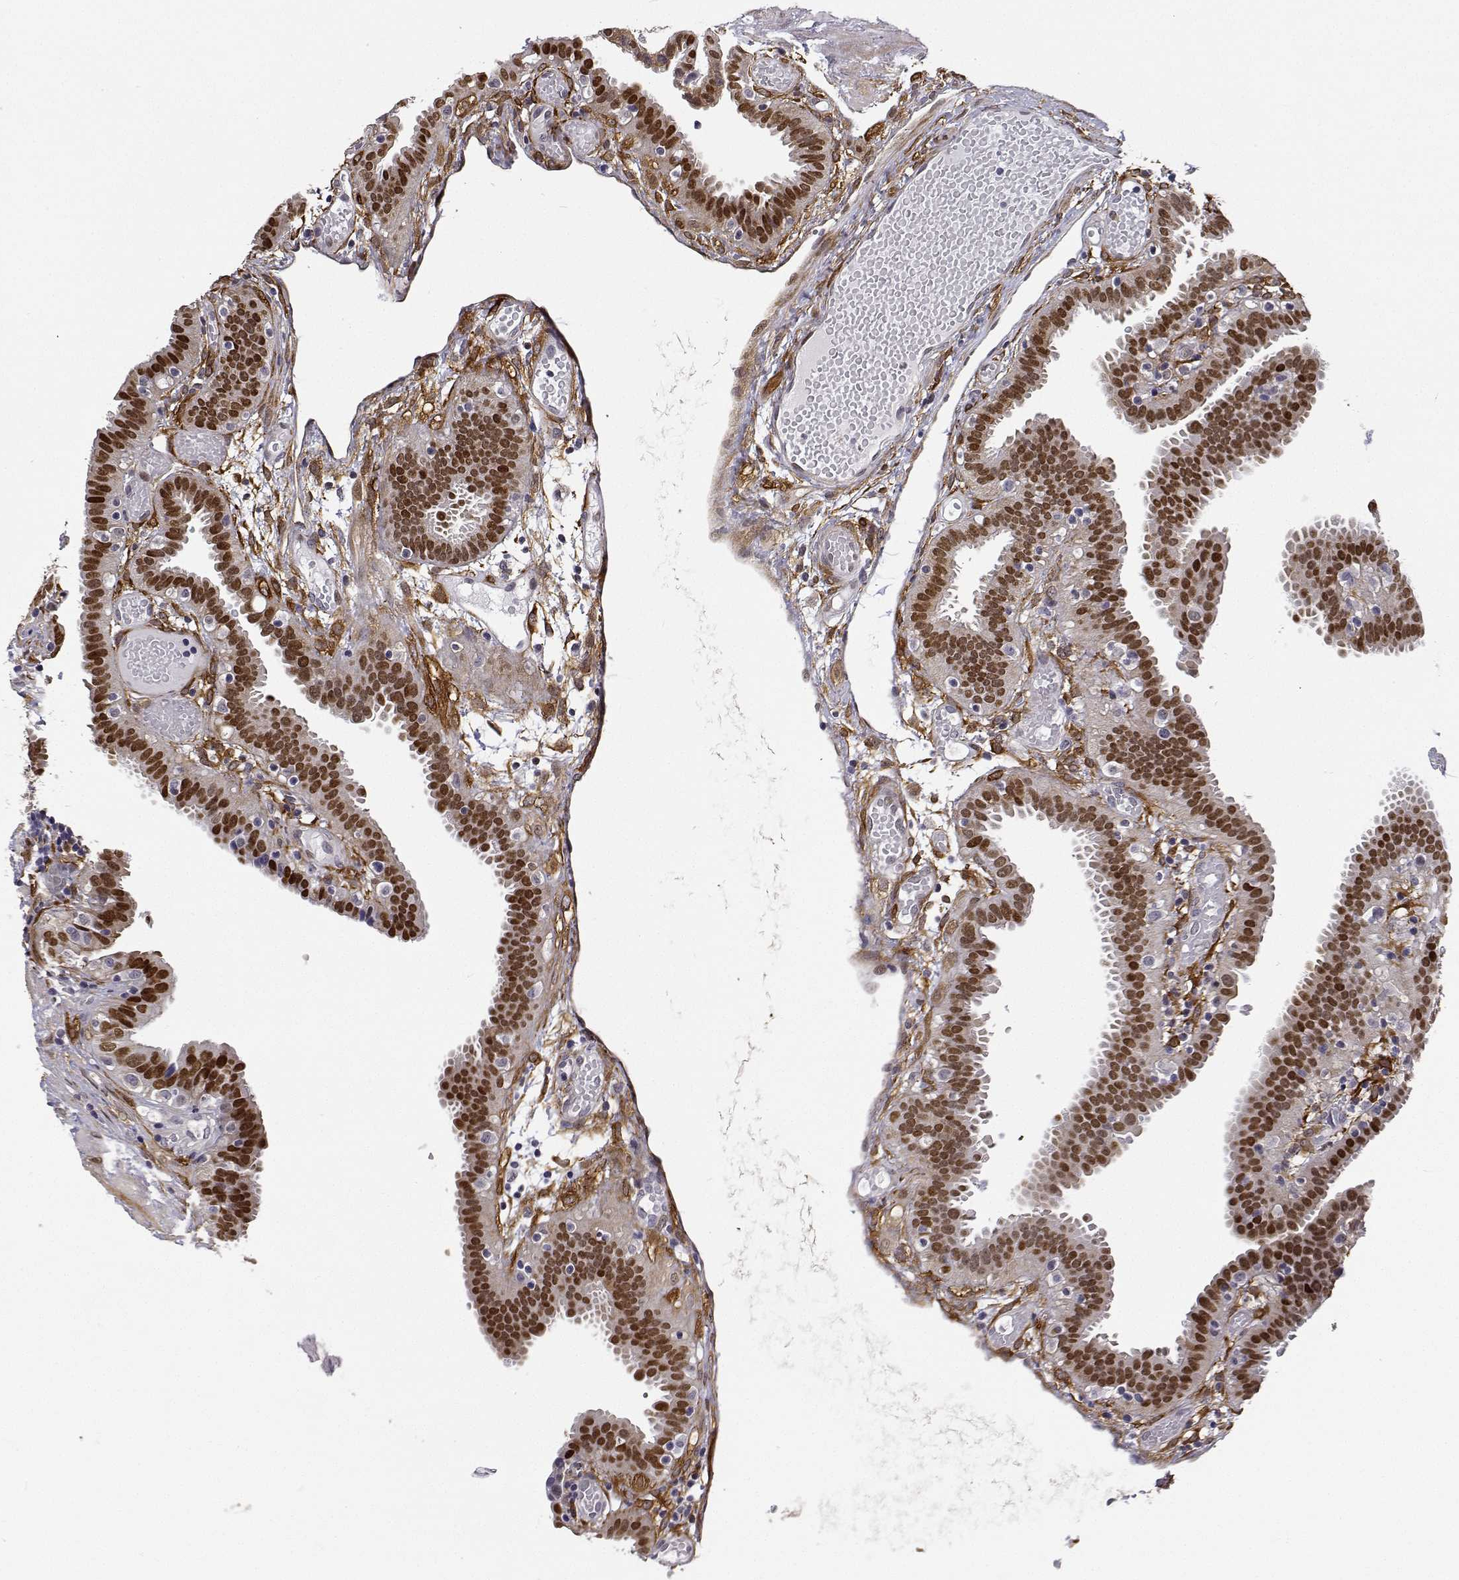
{"staining": {"intensity": "moderate", "quantity": ">75%", "location": "cytoplasmic/membranous,nuclear"}, "tissue": "fallopian tube", "cell_type": "Glandular cells", "image_type": "normal", "snomed": [{"axis": "morphology", "description": "Normal tissue, NOS"}, {"axis": "topography", "description": "Fallopian tube"}], "caption": "Fallopian tube stained with immunohistochemistry (IHC) shows moderate cytoplasmic/membranous,nuclear expression in about >75% of glandular cells.", "gene": "PHGDH", "patient": {"sex": "female", "age": 37}}